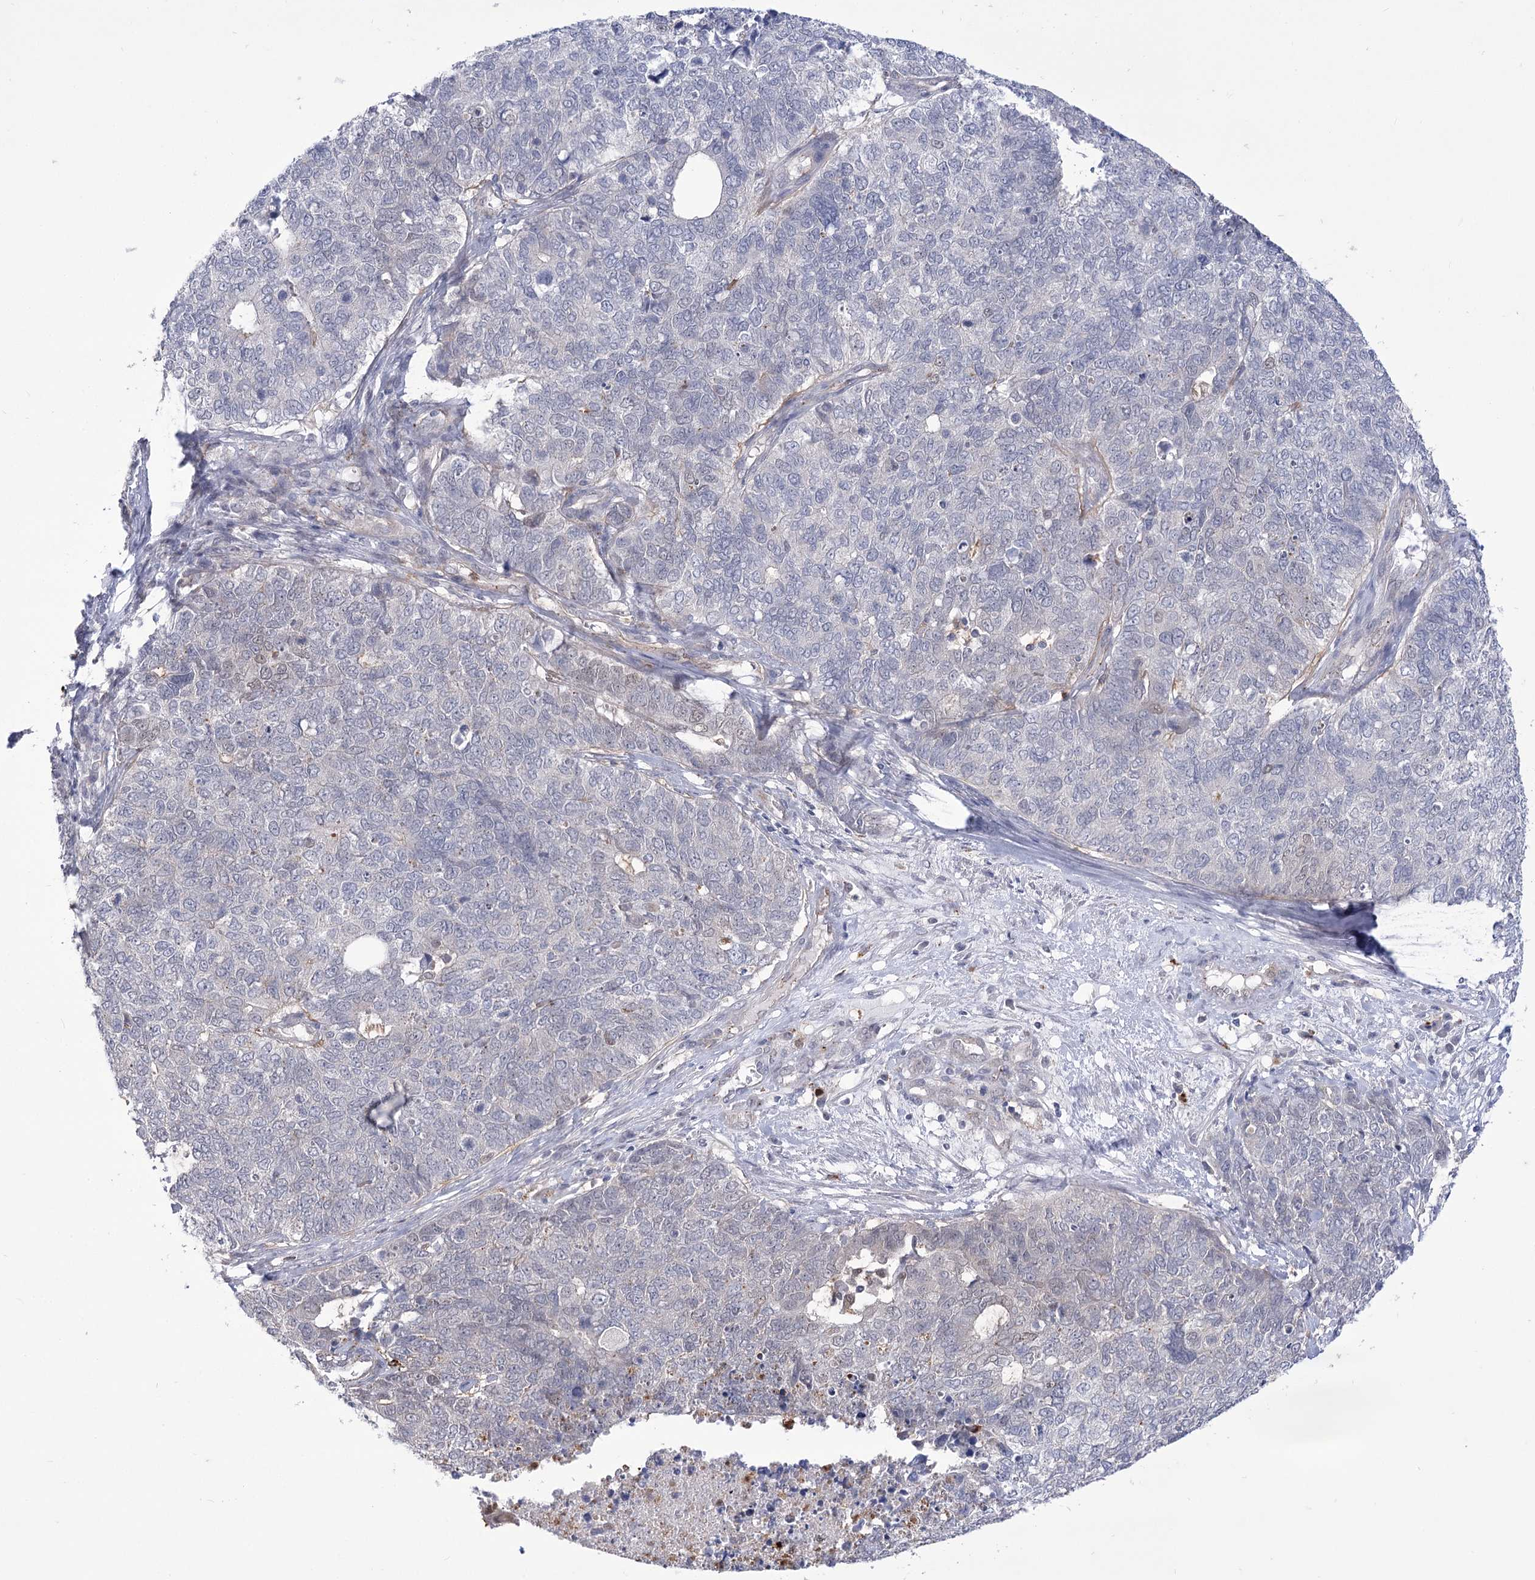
{"staining": {"intensity": "negative", "quantity": "none", "location": "none"}, "tissue": "cervical cancer", "cell_type": "Tumor cells", "image_type": "cancer", "snomed": [{"axis": "morphology", "description": "Squamous cell carcinoma, NOS"}, {"axis": "topography", "description": "Cervix"}], "caption": "High power microscopy micrograph of an immunohistochemistry (IHC) image of cervical cancer (squamous cell carcinoma), revealing no significant expression in tumor cells. (Brightfield microscopy of DAB (3,3'-diaminobenzidine) IHC at high magnification).", "gene": "SIAE", "patient": {"sex": "female", "age": 63}}